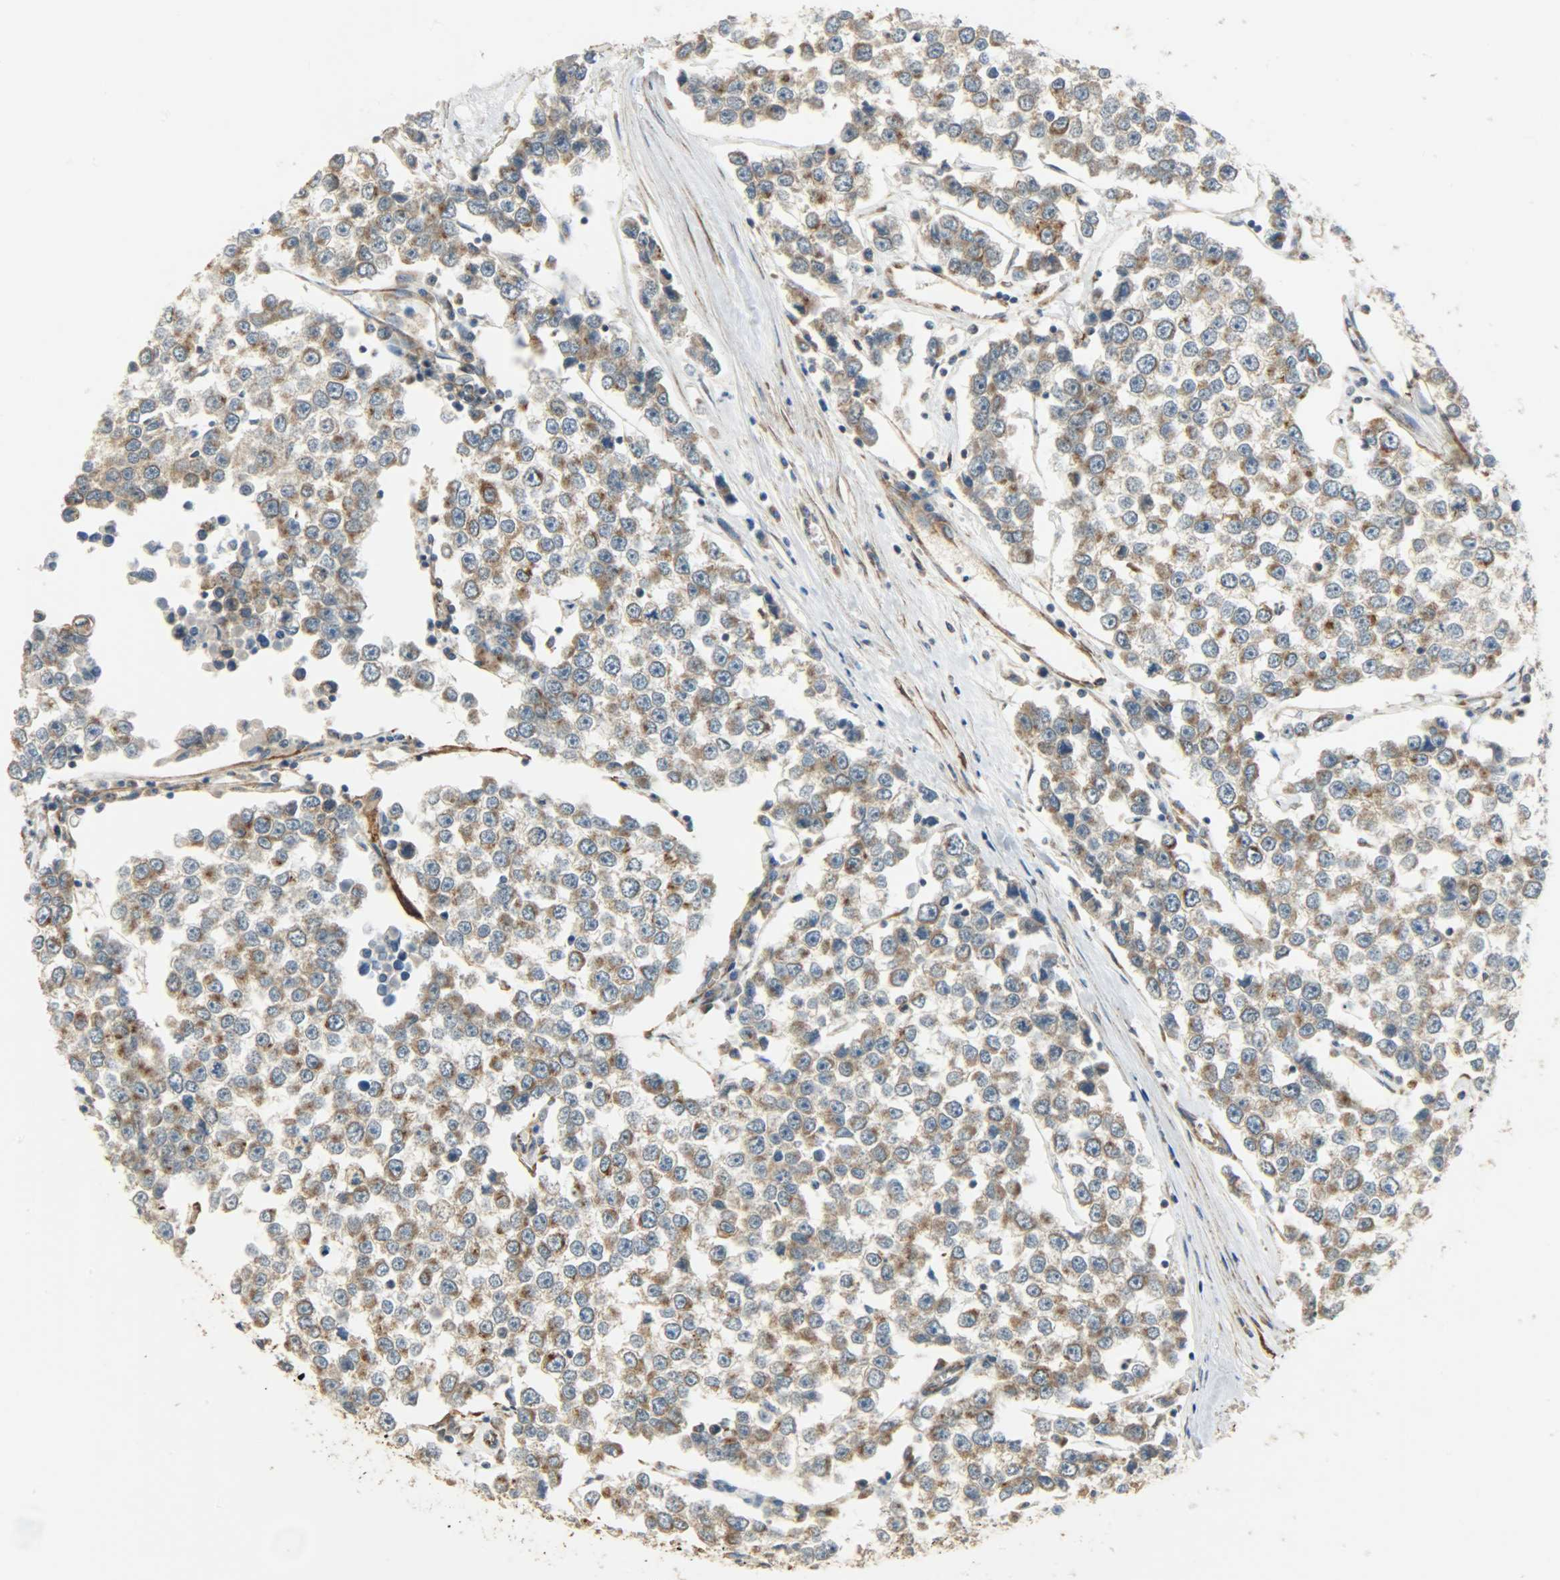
{"staining": {"intensity": "strong", "quantity": ">75%", "location": "cytoplasmic/membranous"}, "tissue": "testis cancer", "cell_type": "Tumor cells", "image_type": "cancer", "snomed": [{"axis": "morphology", "description": "Seminoma, NOS"}, {"axis": "morphology", "description": "Carcinoma, Embryonal, NOS"}, {"axis": "topography", "description": "Testis"}], "caption": "Protein staining of testis cancer (seminoma) tissue demonstrates strong cytoplasmic/membranous expression in about >75% of tumor cells.", "gene": "C1orf198", "patient": {"sex": "male", "age": 52}}